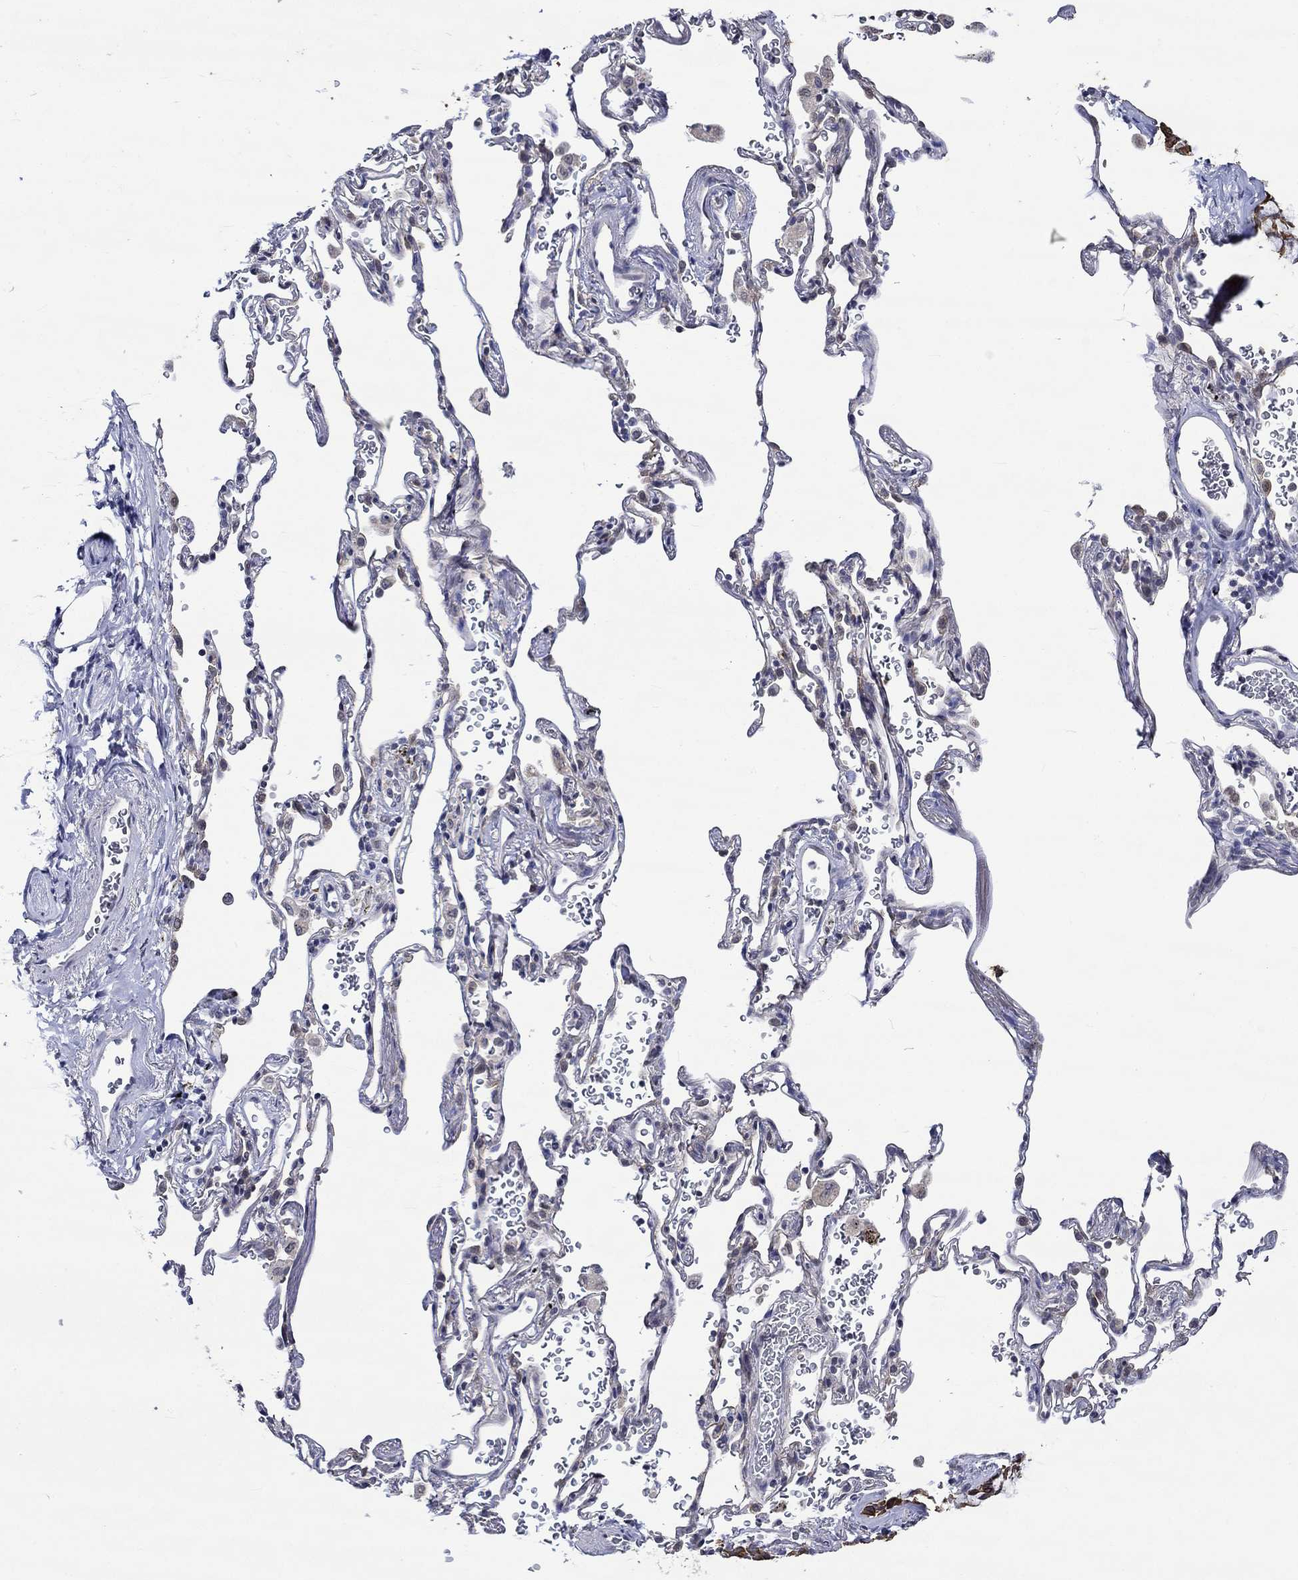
{"staining": {"intensity": "negative", "quantity": "none", "location": "none"}, "tissue": "soft tissue", "cell_type": "Fibroblasts", "image_type": "normal", "snomed": [{"axis": "morphology", "description": "Normal tissue, NOS"}, {"axis": "morphology", "description": "Adenocarcinoma, NOS"}, {"axis": "topography", "description": "Cartilage tissue"}, {"axis": "topography", "description": "Lung"}], "caption": "DAB immunohistochemical staining of benign soft tissue demonstrates no significant staining in fibroblasts.", "gene": "DDX3Y", "patient": {"sex": "male", "age": 59}}